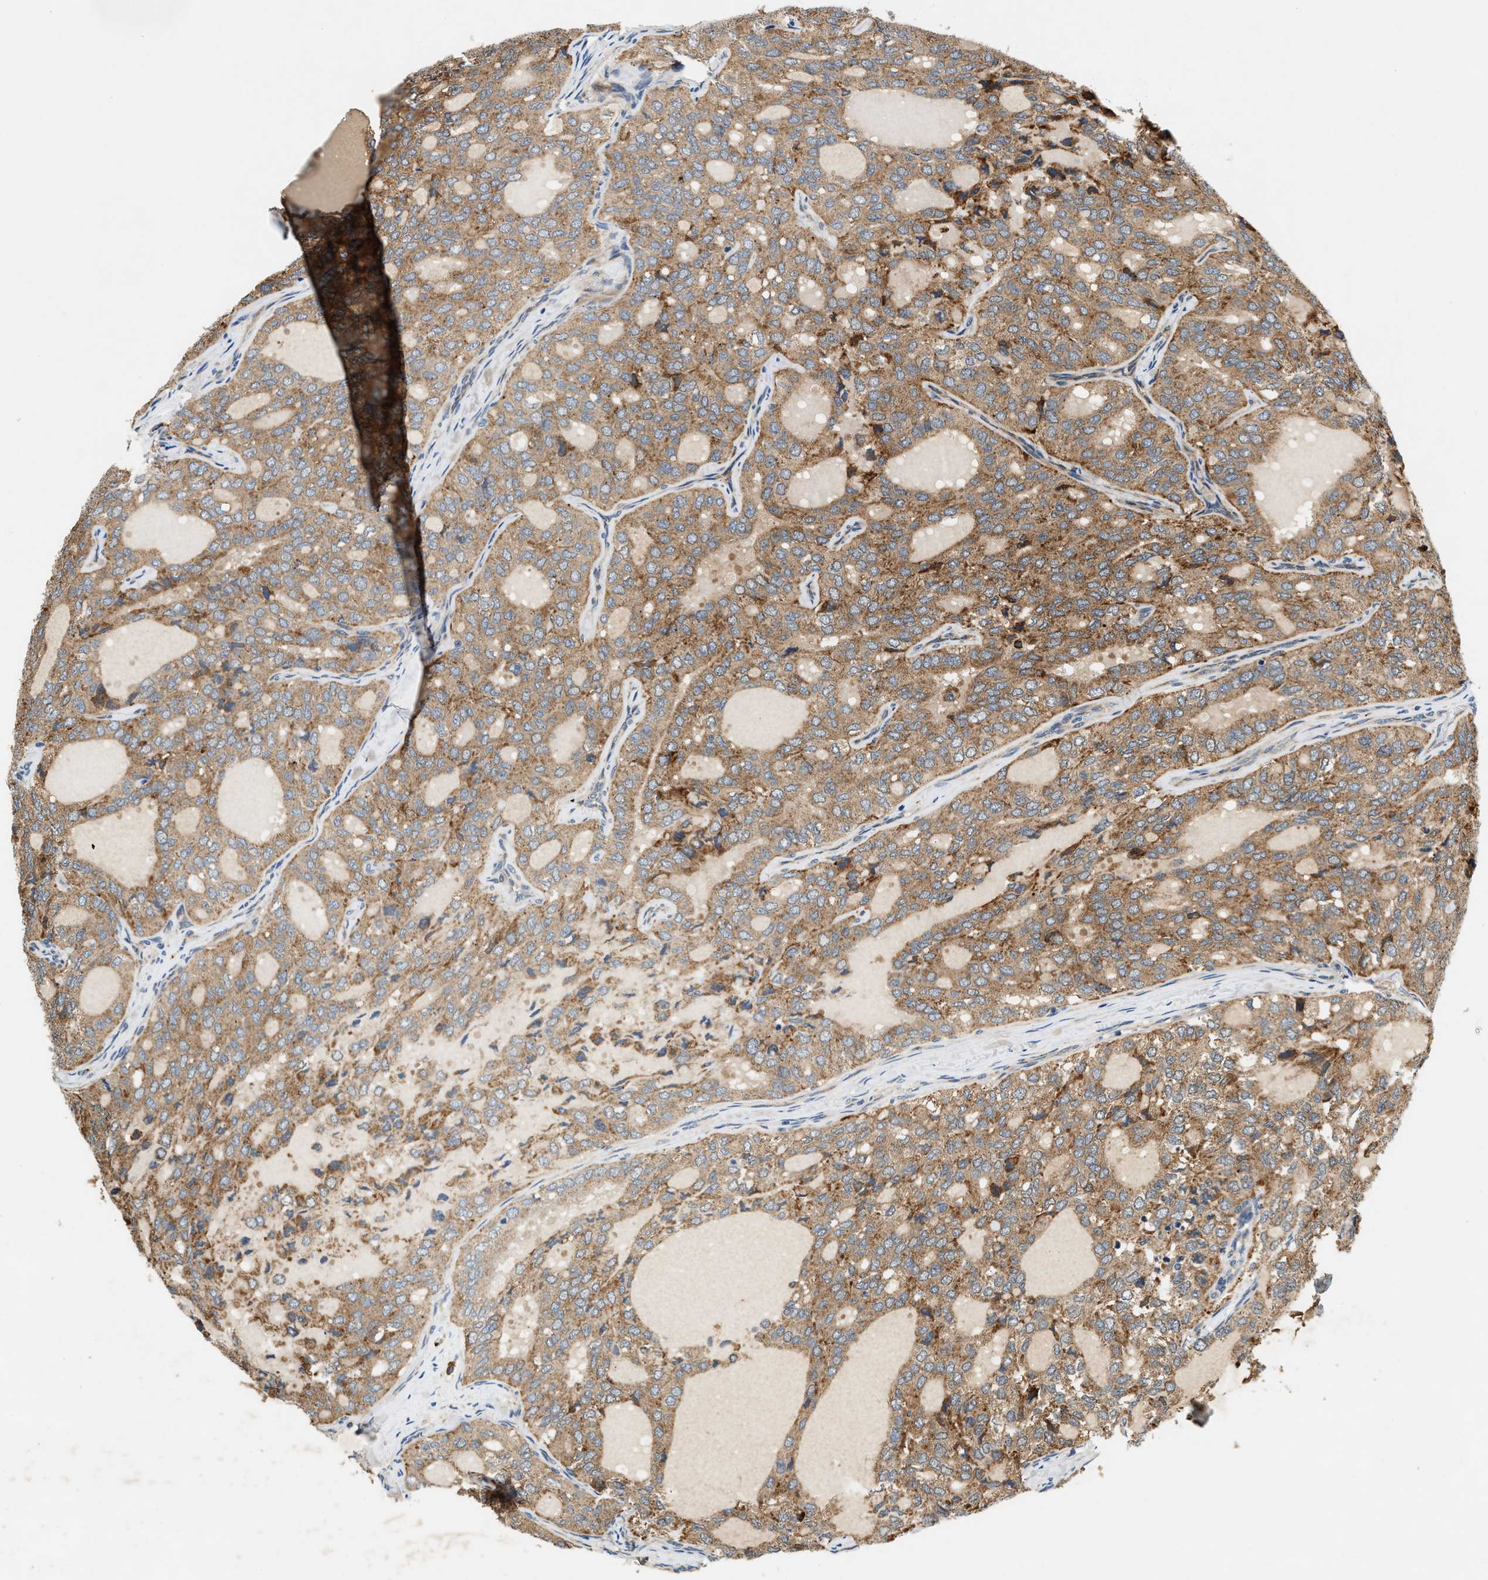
{"staining": {"intensity": "moderate", "quantity": ">75%", "location": "cytoplasmic/membranous"}, "tissue": "thyroid cancer", "cell_type": "Tumor cells", "image_type": "cancer", "snomed": [{"axis": "morphology", "description": "Follicular adenoma carcinoma, NOS"}, {"axis": "topography", "description": "Thyroid gland"}], "caption": "Immunohistochemistry histopathology image of thyroid cancer (follicular adenoma carcinoma) stained for a protein (brown), which displays medium levels of moderate cytoplasmic/membranous expression in about >75% of tumor cells.", "gene": "DUSP10", "patient": {"sex": "male", "age": 75}}